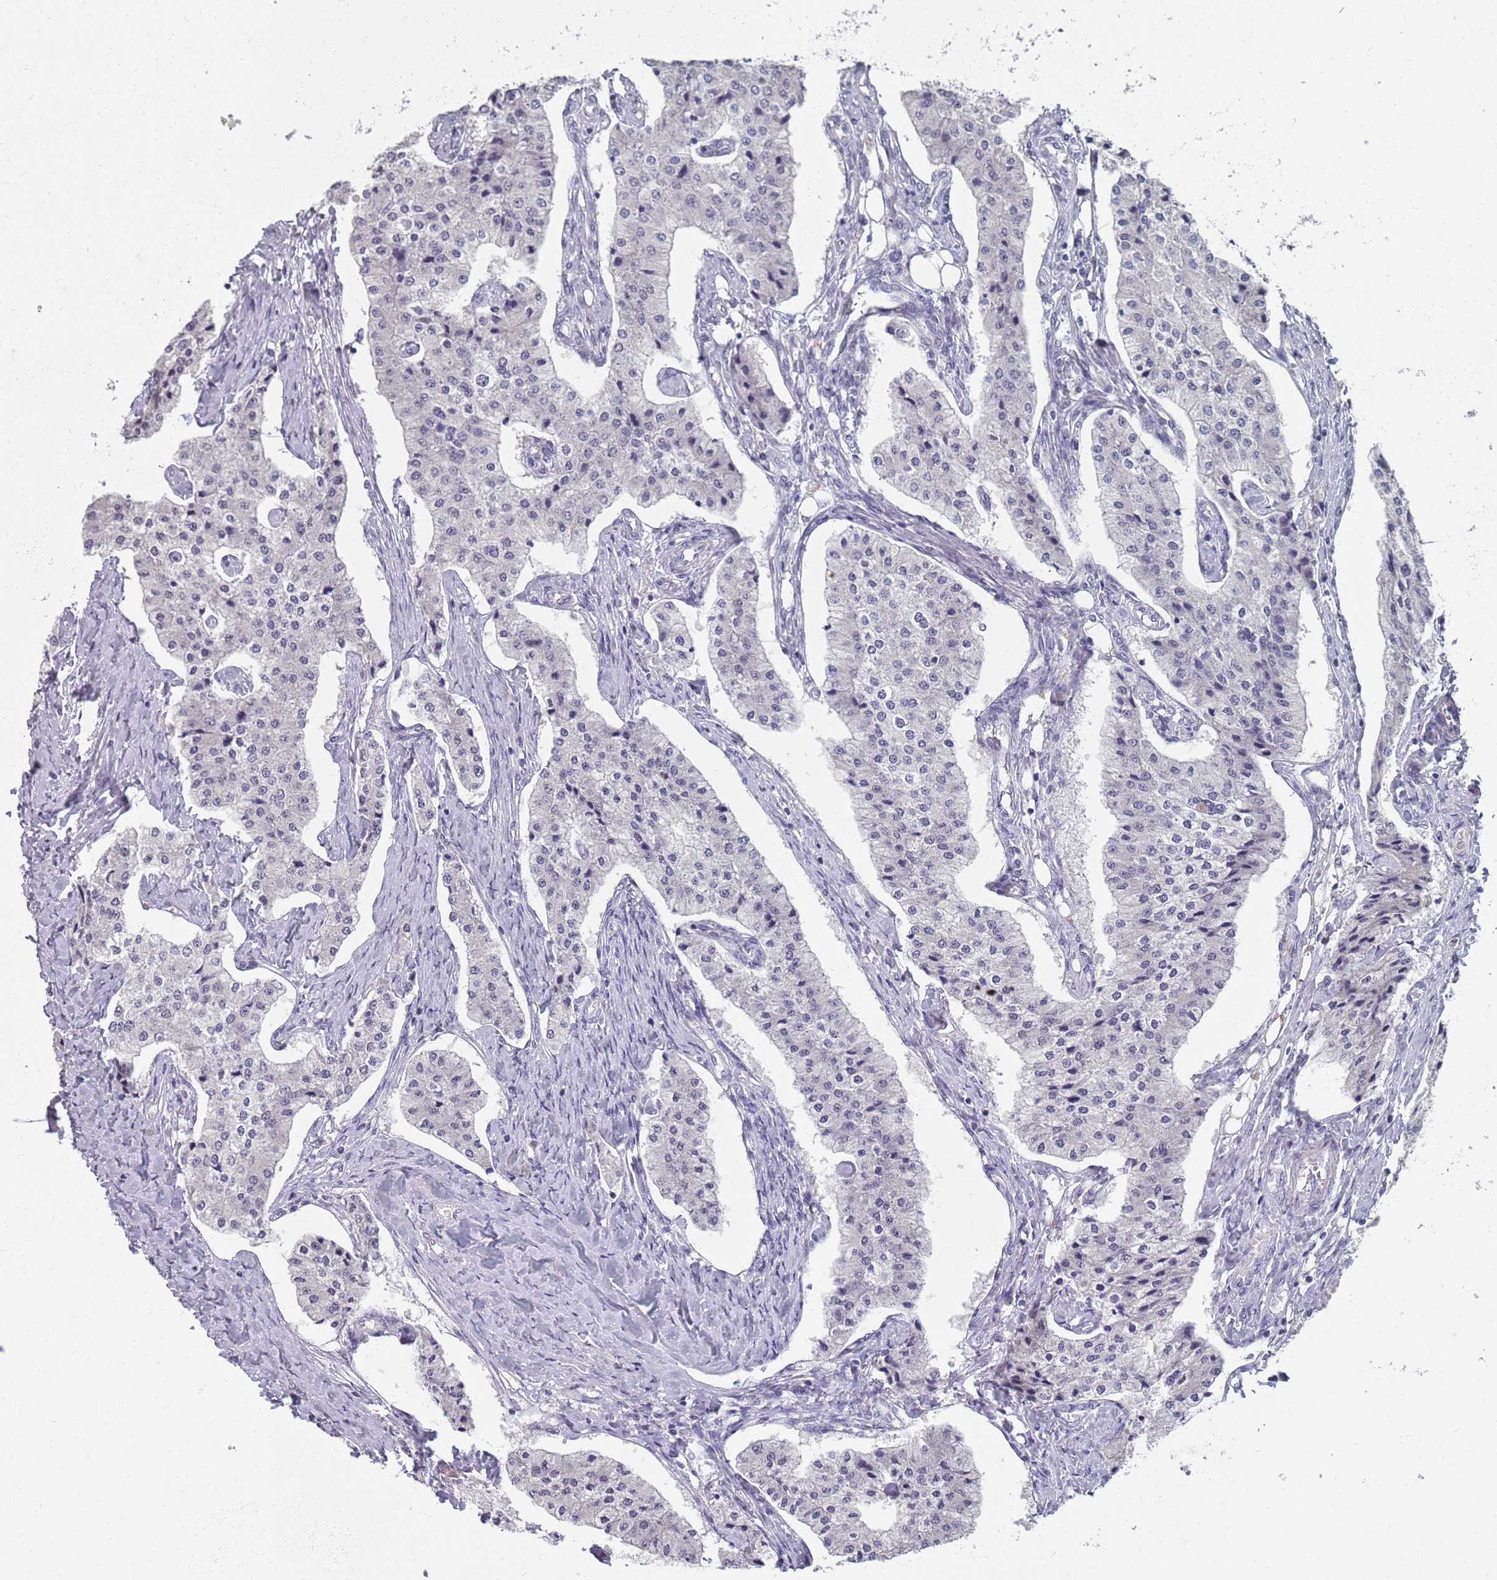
{"staining": {"intensity": "negative", "quantity": "none", "location": "none"}, "tissue": "carcinoid", "cell_type": "Tumor cells", "image_type": "cancer", "snomed": [{"axis": "morphology", "description": "Carcinoid, malignant, NOS"}, {"axis": "topography", "description": "Colon"}], "caption": "Immunohistochemistry histopathology image of carcinoid stained for a protein (brown), which demonstrates no expression in tumor cells.", "gene": "SAMD1", "patient": {"sex": "female", "age": 52}}